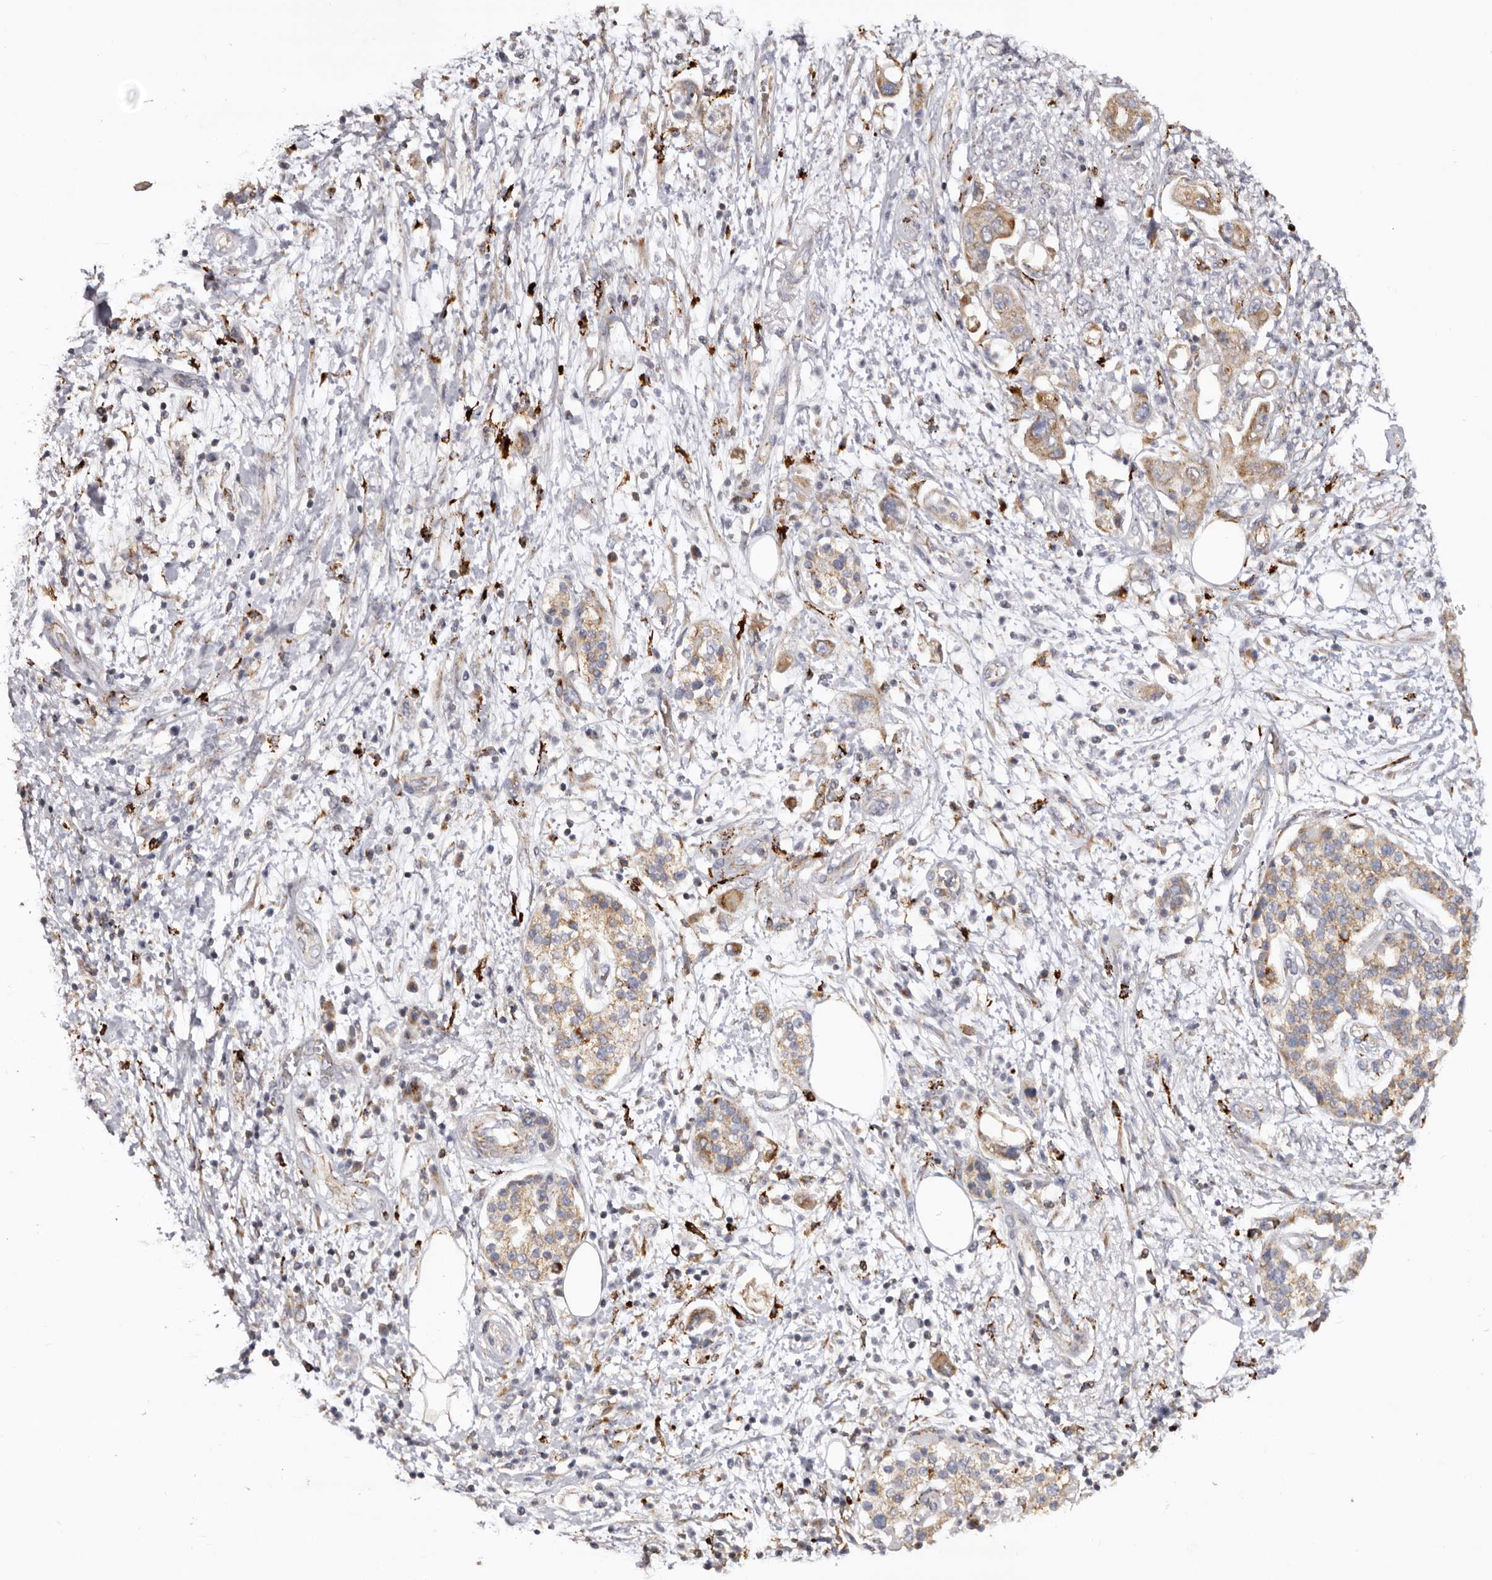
{"staining": {"intensity": "moderate", "quantity": ">75%", "location": "cytoplasmic/membranous"}, "tissue": "pancreatic cancer", "cell_type": "Tumor cells", "image_type": "cancer", "snomed": [{"axis": "morphology", "description": "Adenocarcinoma, NOS"}, {"axis": "topography", "description": "Pancreas"}], "caption": "IHC (DAB) staining of human pancreatic adenocarcinoma reveals moderate cytoplasmic/membranous protein staining in approximately >75% of tumor cells.", "gene": "MECR", "patient": {"sex": "female", "age": 73}}